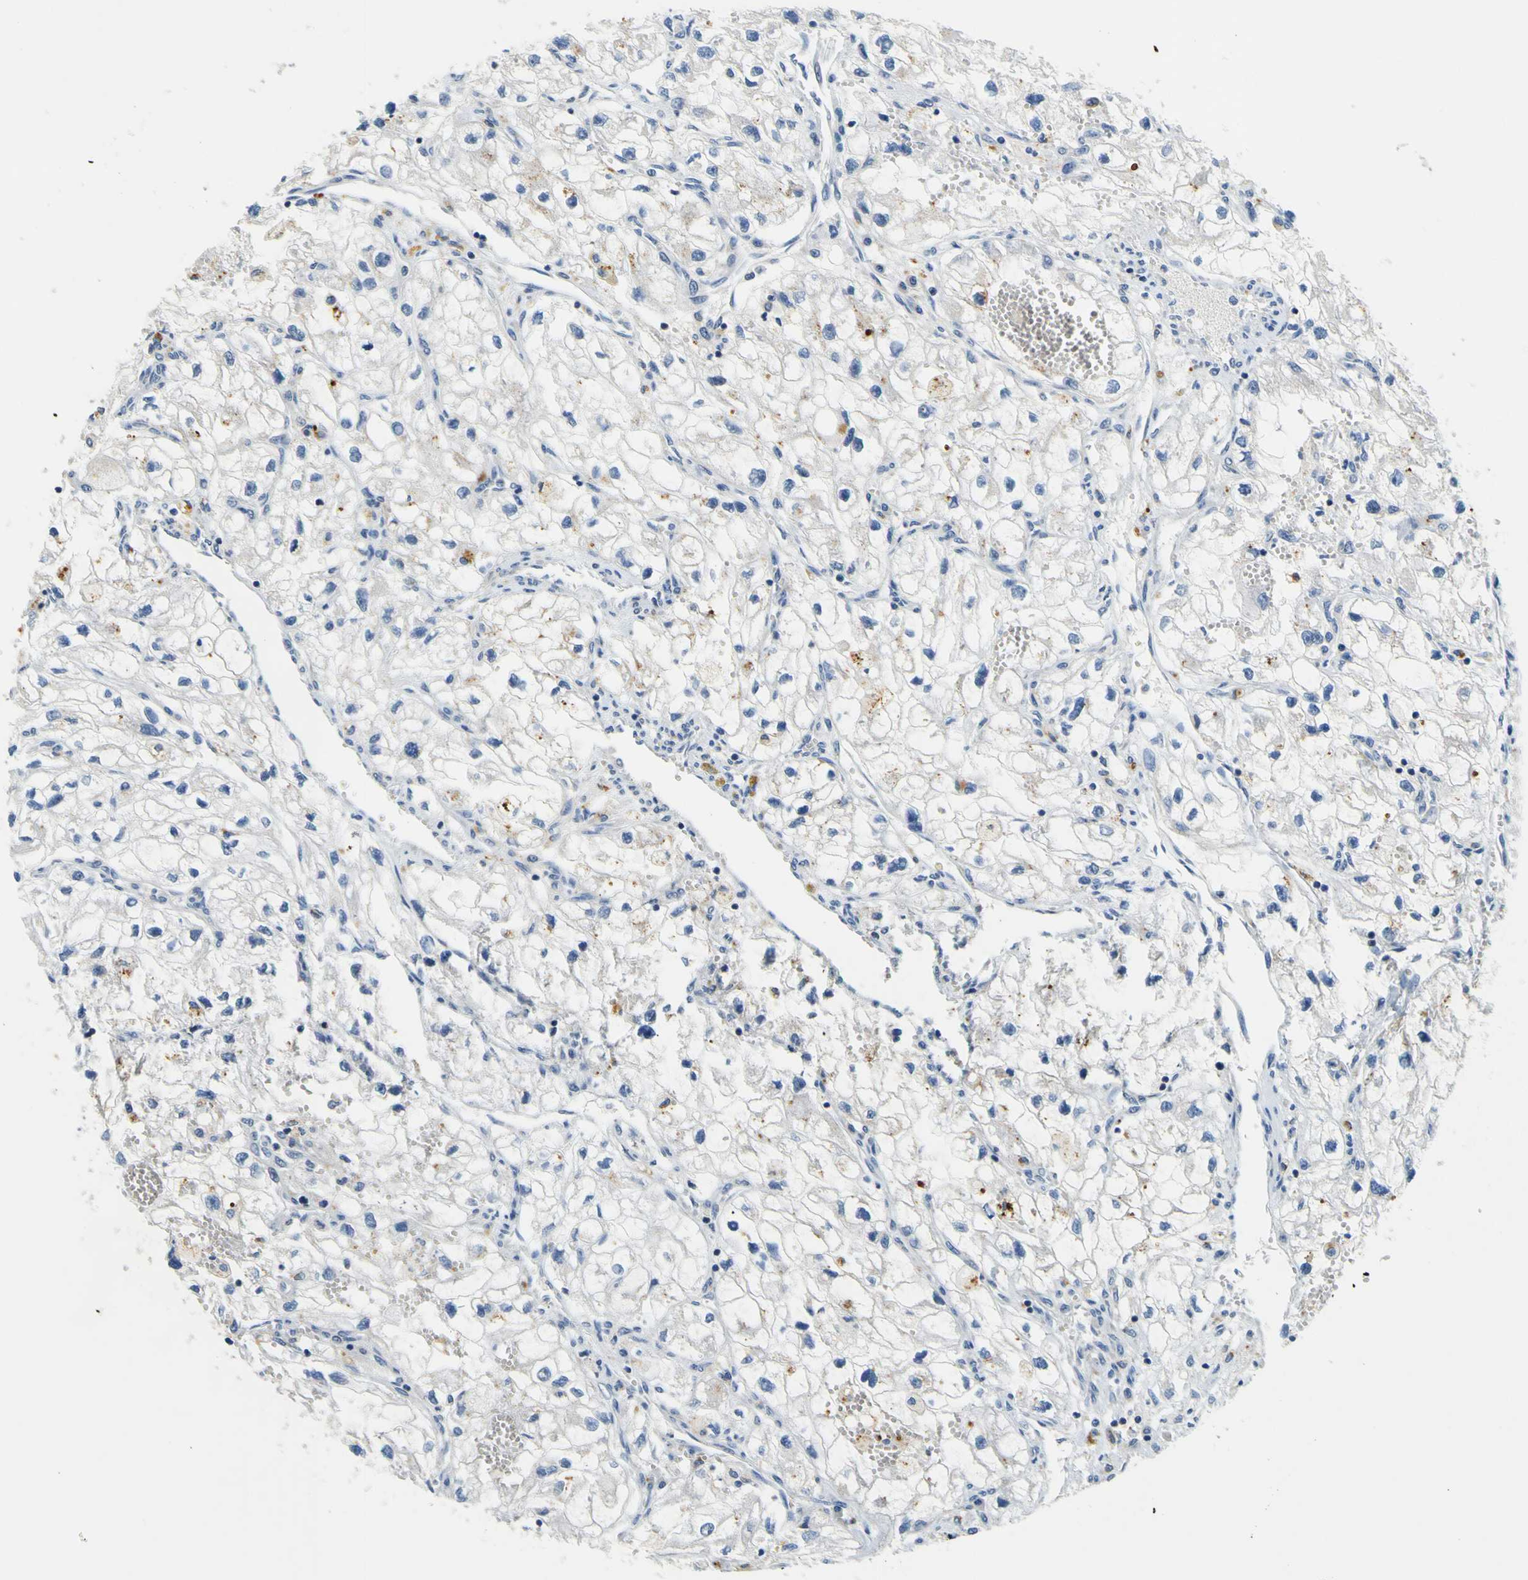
{"staining": {"intensity": "weak", "quantity": "<25%", "location": "cytoplasmic/membranous"}, "tissue": "renal cancer", "cell_type": "Tumor cells", "image_type": "cancer", "snomed": [{"axis": "morphology", "description": "Adenocarcinoma, NOS"}, {"axis": "topography", "description": "Kidney"}], "caption": "Tumor cells are negative for brown protein staining in renal adenocarcinoma. Brightfield microscopy of immunohistochemistry stained with DAB (3,3'-diaminobenzidine) (brown) and hematoxylin (blue), captured at high magnification.", "gene": "TNIK", "patient": {"sex": "female", "age": 70}}